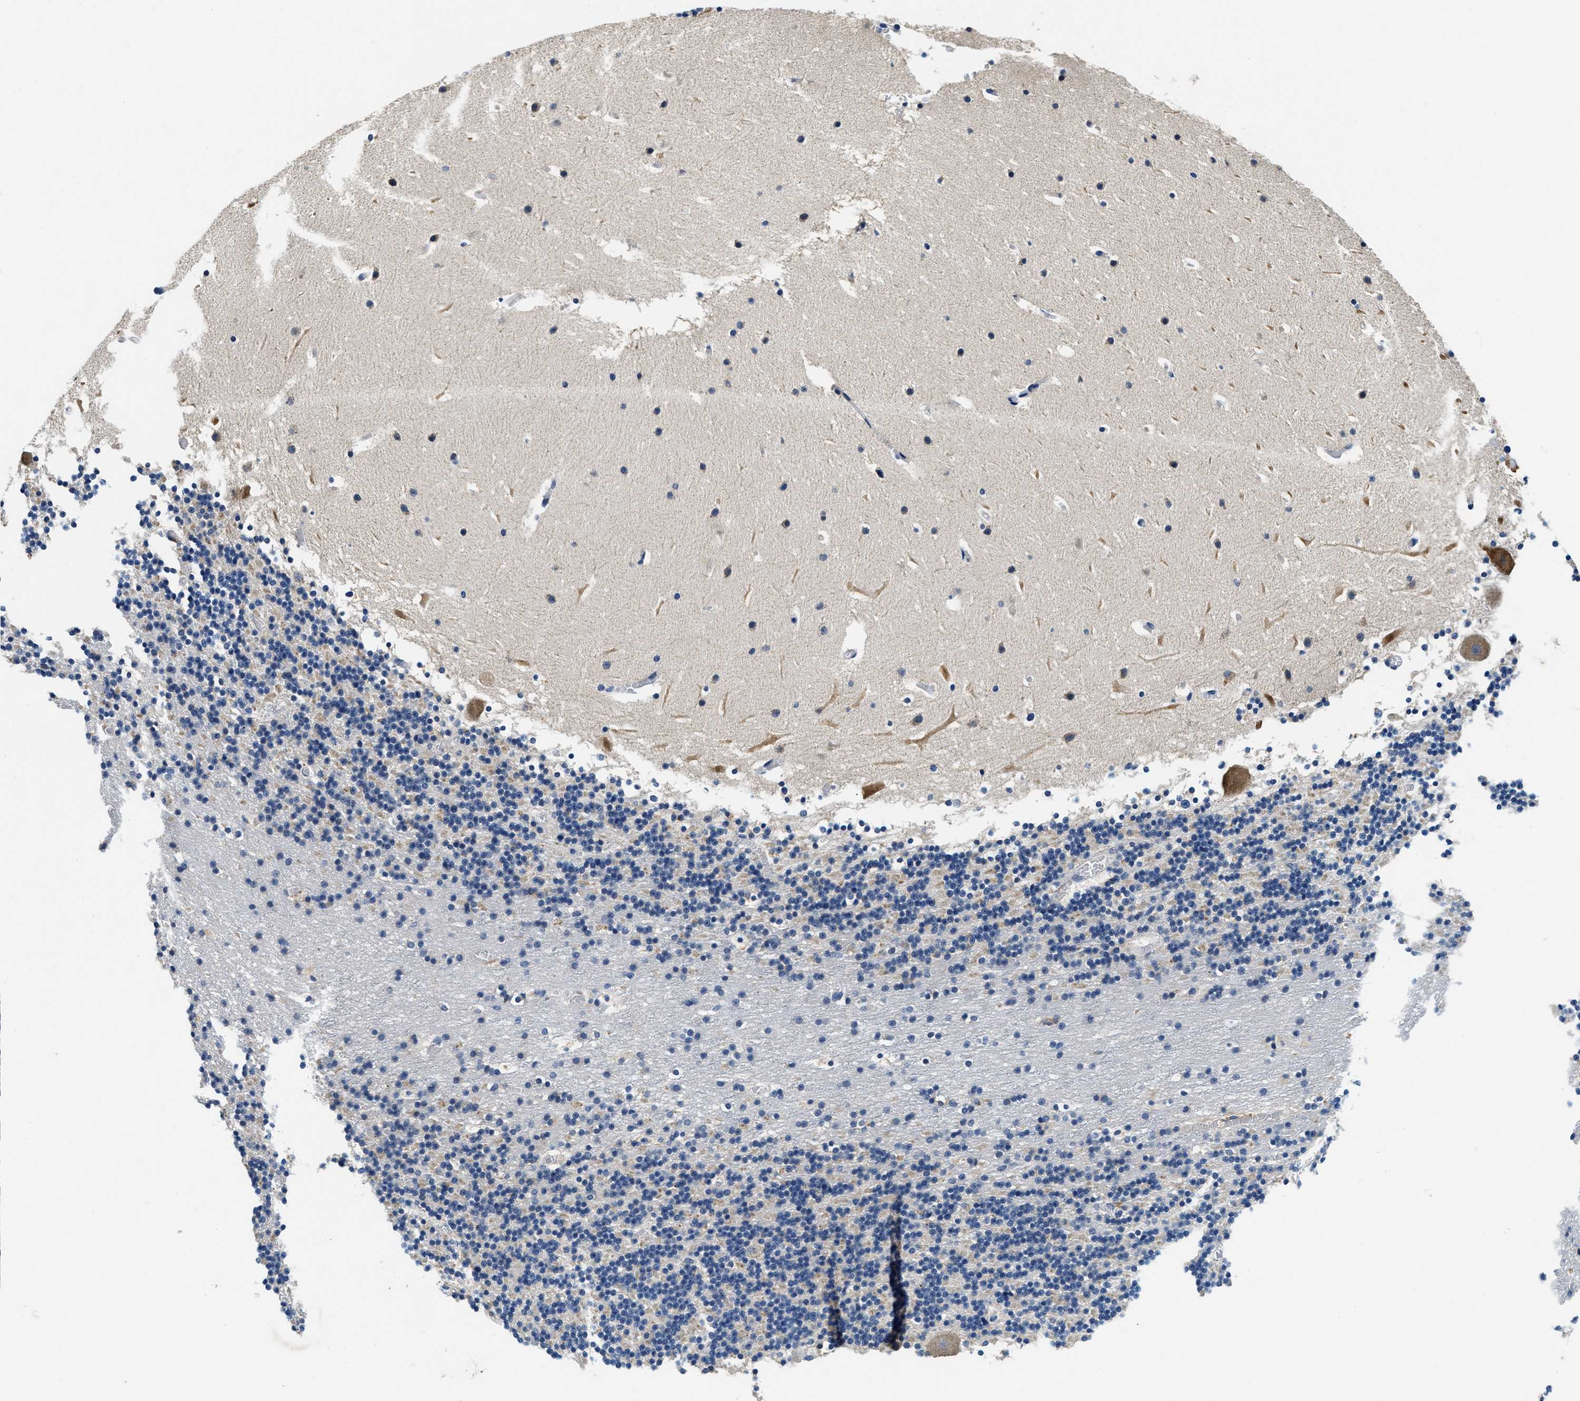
{"staining": {"intensity": "negative", "quantity": "none", "location": "none"}, "tissue": "cerebellum", "cell_type": "Cells in granular layer", "image_type": "normal", "snomed": [{"axis": "morphology", "description": "Normal tissue, NOS"}, {"axis": "topography", "description": "Cerebellum"}], "caption": "This is an immunohistochemistry photomicrograph of unremarkable cerebellum. There is no staining in cells in granular layer.", "gene": "ALDH3A2", "patient": {"sex": "male", "age": 45}}